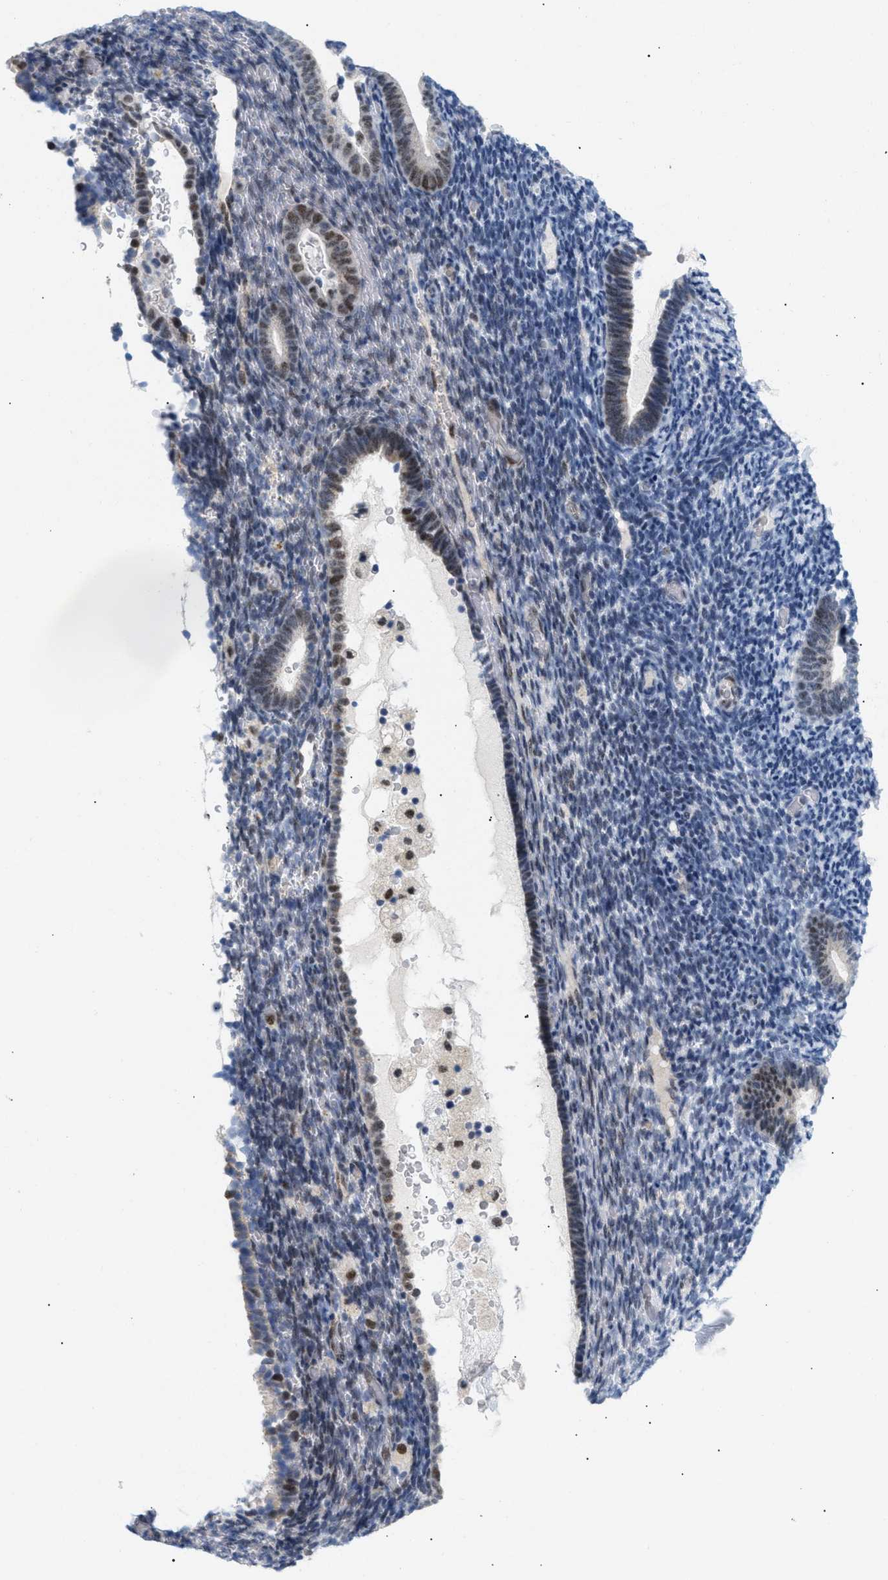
{"staining": {"intensity": "negative", "quantity": "none", "location": "none"}, "tissue": "endometrium", "cell_type": "Cells in endometrial stroma", "image_type": "normal", "snomed": [{"axis": "morphology", "description": "Normal tissue, NOS"}, {"axis": "topography", "description": "Endometrium"}], "caption": "Immunohistochemistry micrograph of benign human endometrium stained for a protein (brown), which reveals no staining in cells in endometrial stroma. (DAB IHC with hematoxylin counter stain).", "gene": "PPARD", "patient": {"sex": "female", "age": 51}}